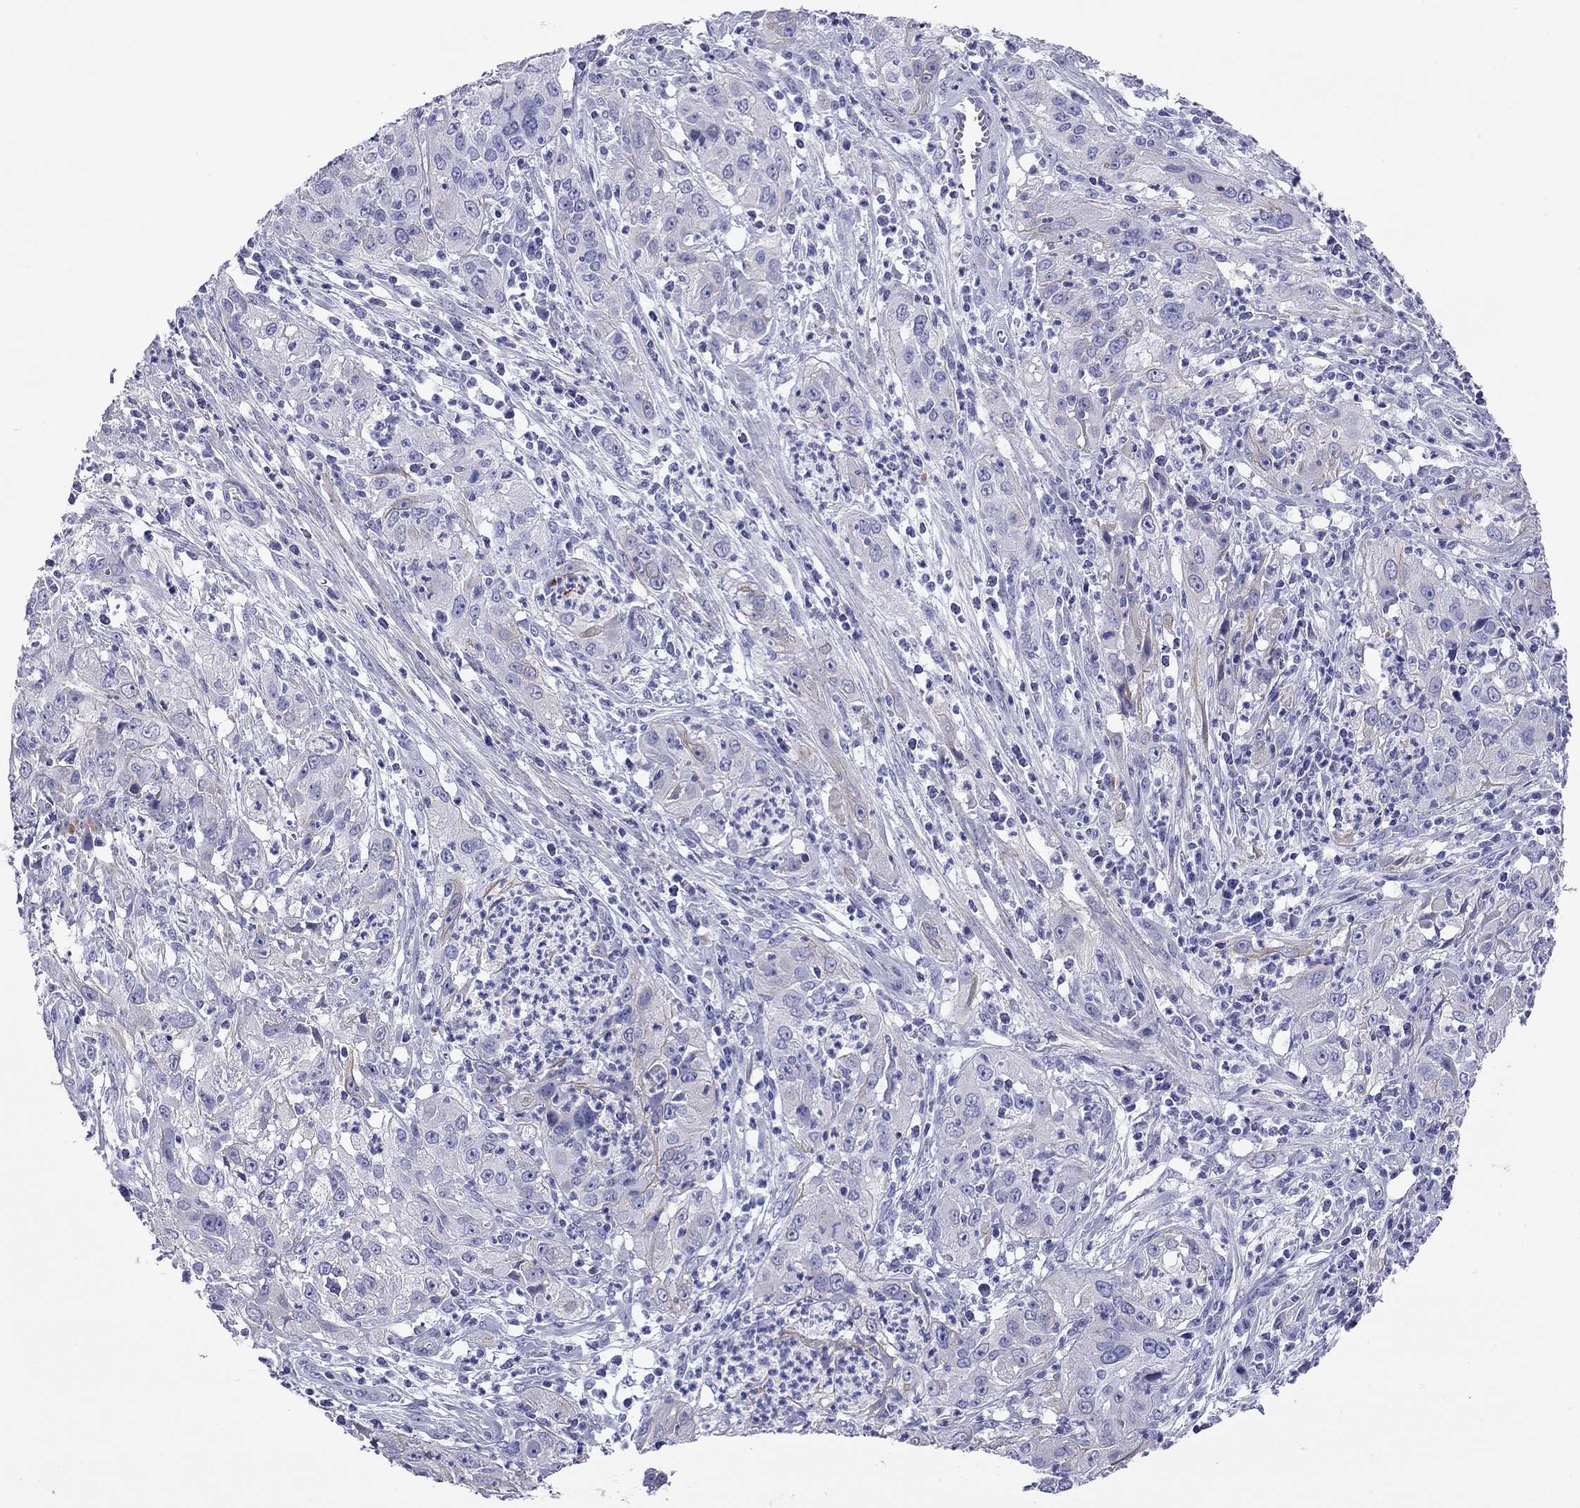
{"staining": {"intensity": "negative", "quantity": "none", "location": "none"}, "tissue": "cervical cancer", "cell_type": "Tumor cells", "image_type": "cancer", "snomed": [{"axis": "morphology", "description": "Squamous cell carcinoma, NOS"}, {"axis": "topography", "description": "Cervix"}], "caption": "This is a histopathology image of immunohistochemistry staining of cervical cancer, which shows no staining in tumor cells. (DAB (3,3'-diaminobenzidine) immunohistochemistry, high magnification).", "gene": "CMYA5", "patient": {"sex": "female", "age": 32}}